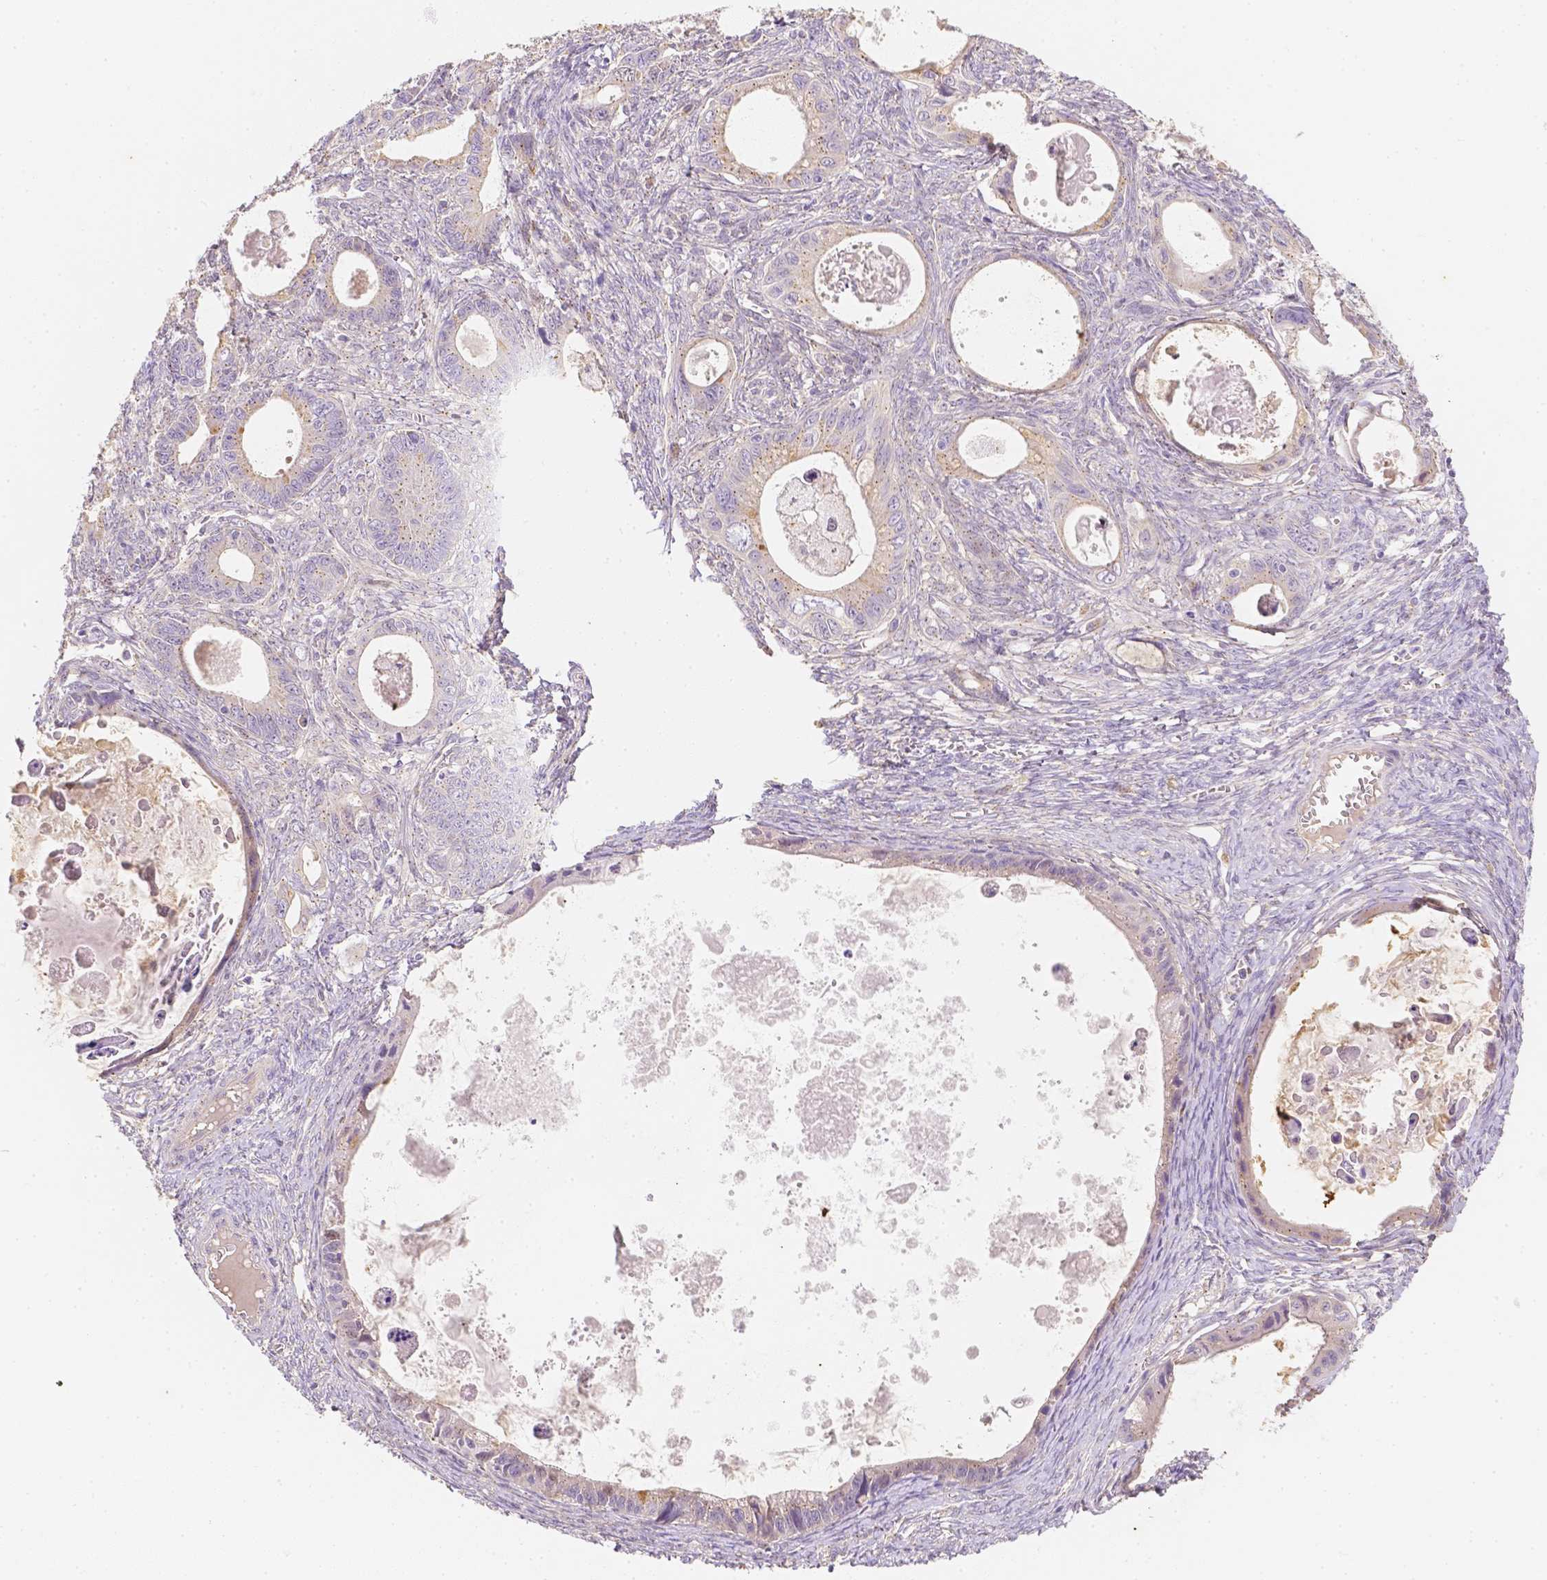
{"staining": {"intensity": "negative", "quantity": "none", "location": "none"}, "tissue": "ovarian cancer", "cell_type": "Tumor cells", "image_type": "cancer", "snomed": [{"axis": "morphology", "description": "Cystadenocarcinoma, mucinous, NOS"}, {"axis": "topography", "description": "Ovary"}], "caption": "This is a image of immunohistochemistry (IHC) staining of mucinous cystadenocarcinoma (ovarian), which shows no expression in tumor cells.", "gene": "C10orf67", "patient": {"sex": "female", "age": 64}}